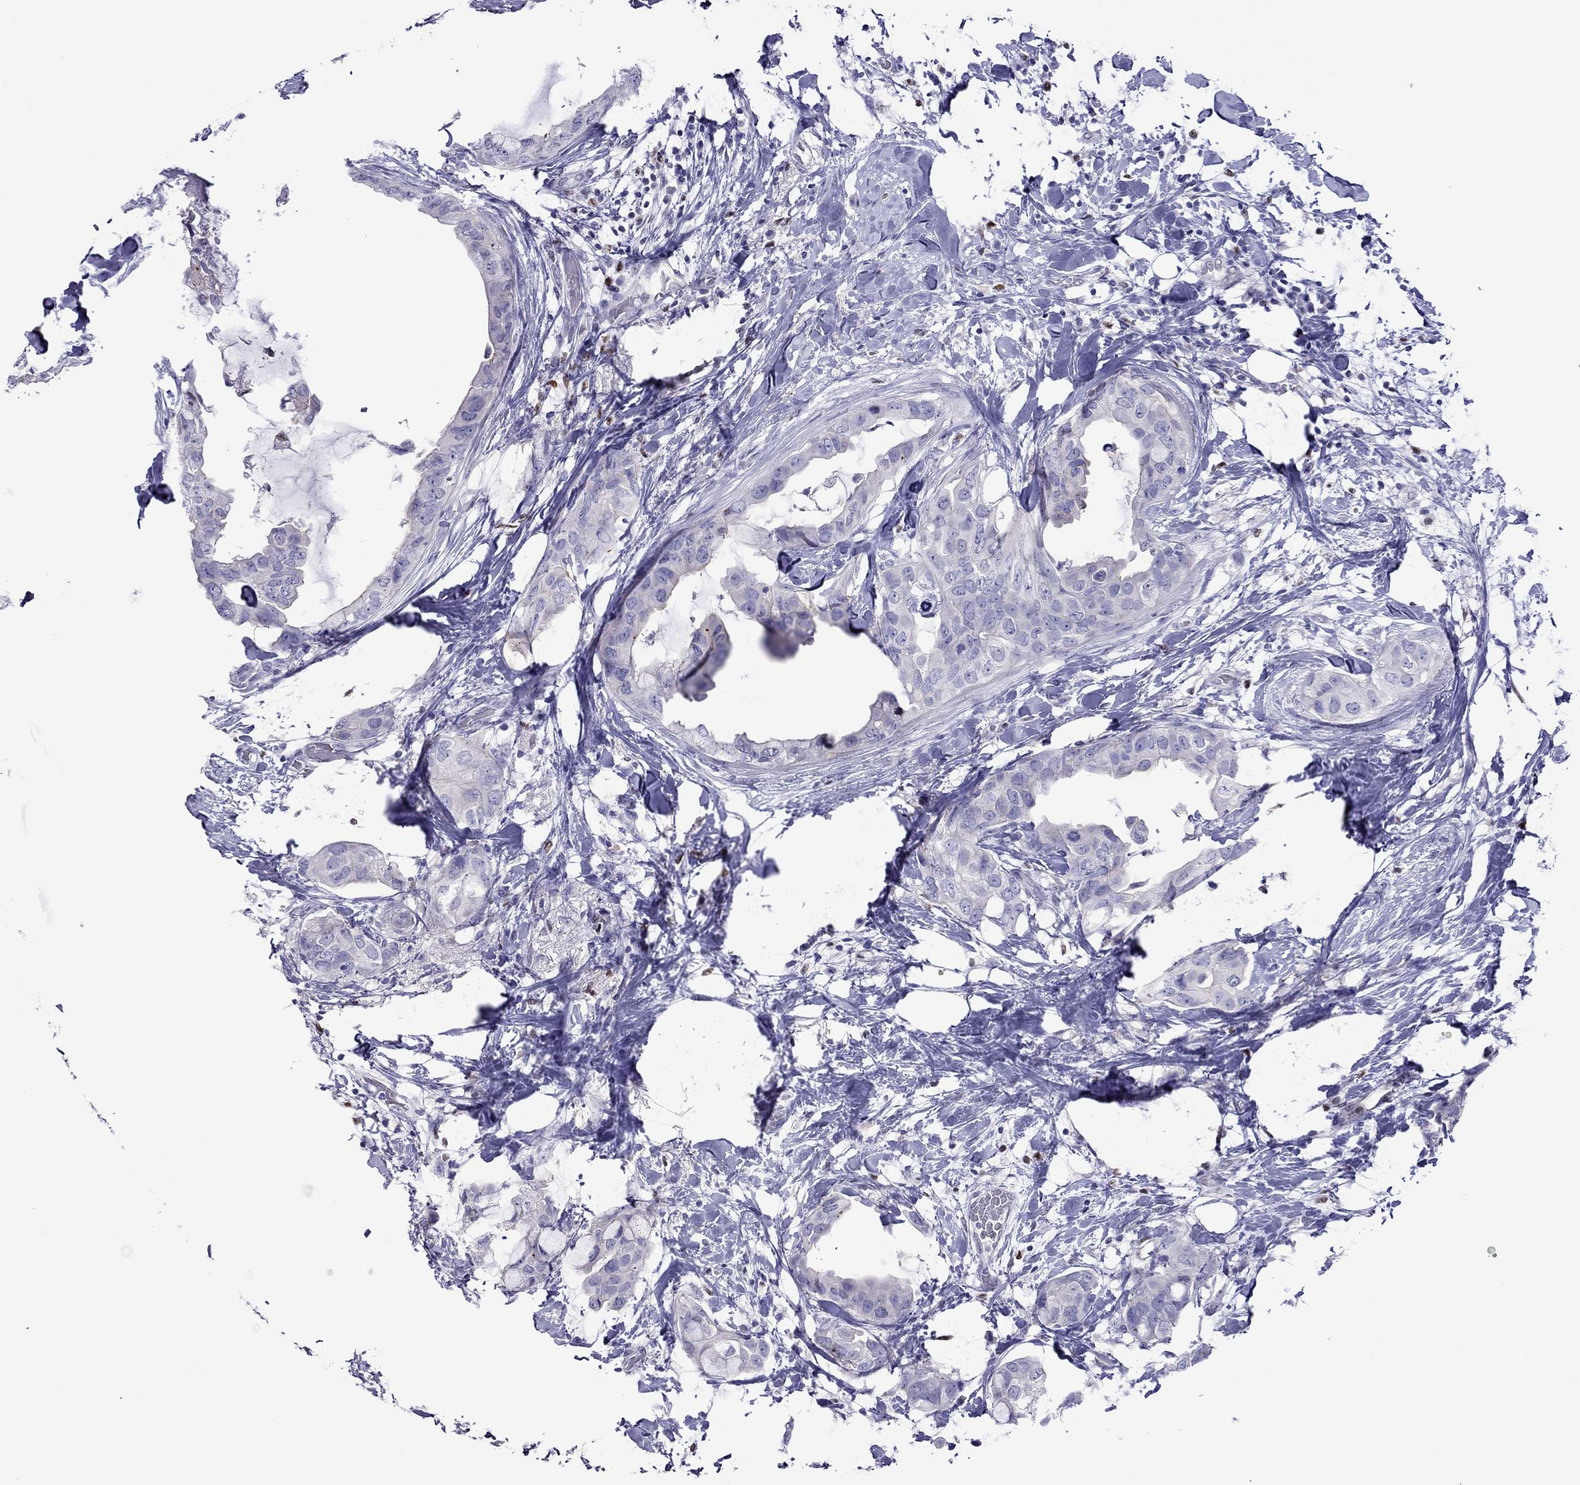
{"staining": {"intensity": "negative", "quantity": "none", "location": "none"}, "tissue": "breast cancer", "cell_type": "Tumor cells", "image_type": "cancer", "snomed": [{"axis": "morphology", "description": "Normal tissue, NOS"}, {"axis": "morphology", "description": "Duct carcinoma"}, {"axis": "topography", "description": "Breast"}], "caption": "DAB (3,3'-diaminobenzidine) immunohistochemical staining of breast cancer (infiltrating ductal carcinoma) shows no significant expression in tumor cells.", "gene": "MPZ", "patient": {"sex": "female", "age": 40}}